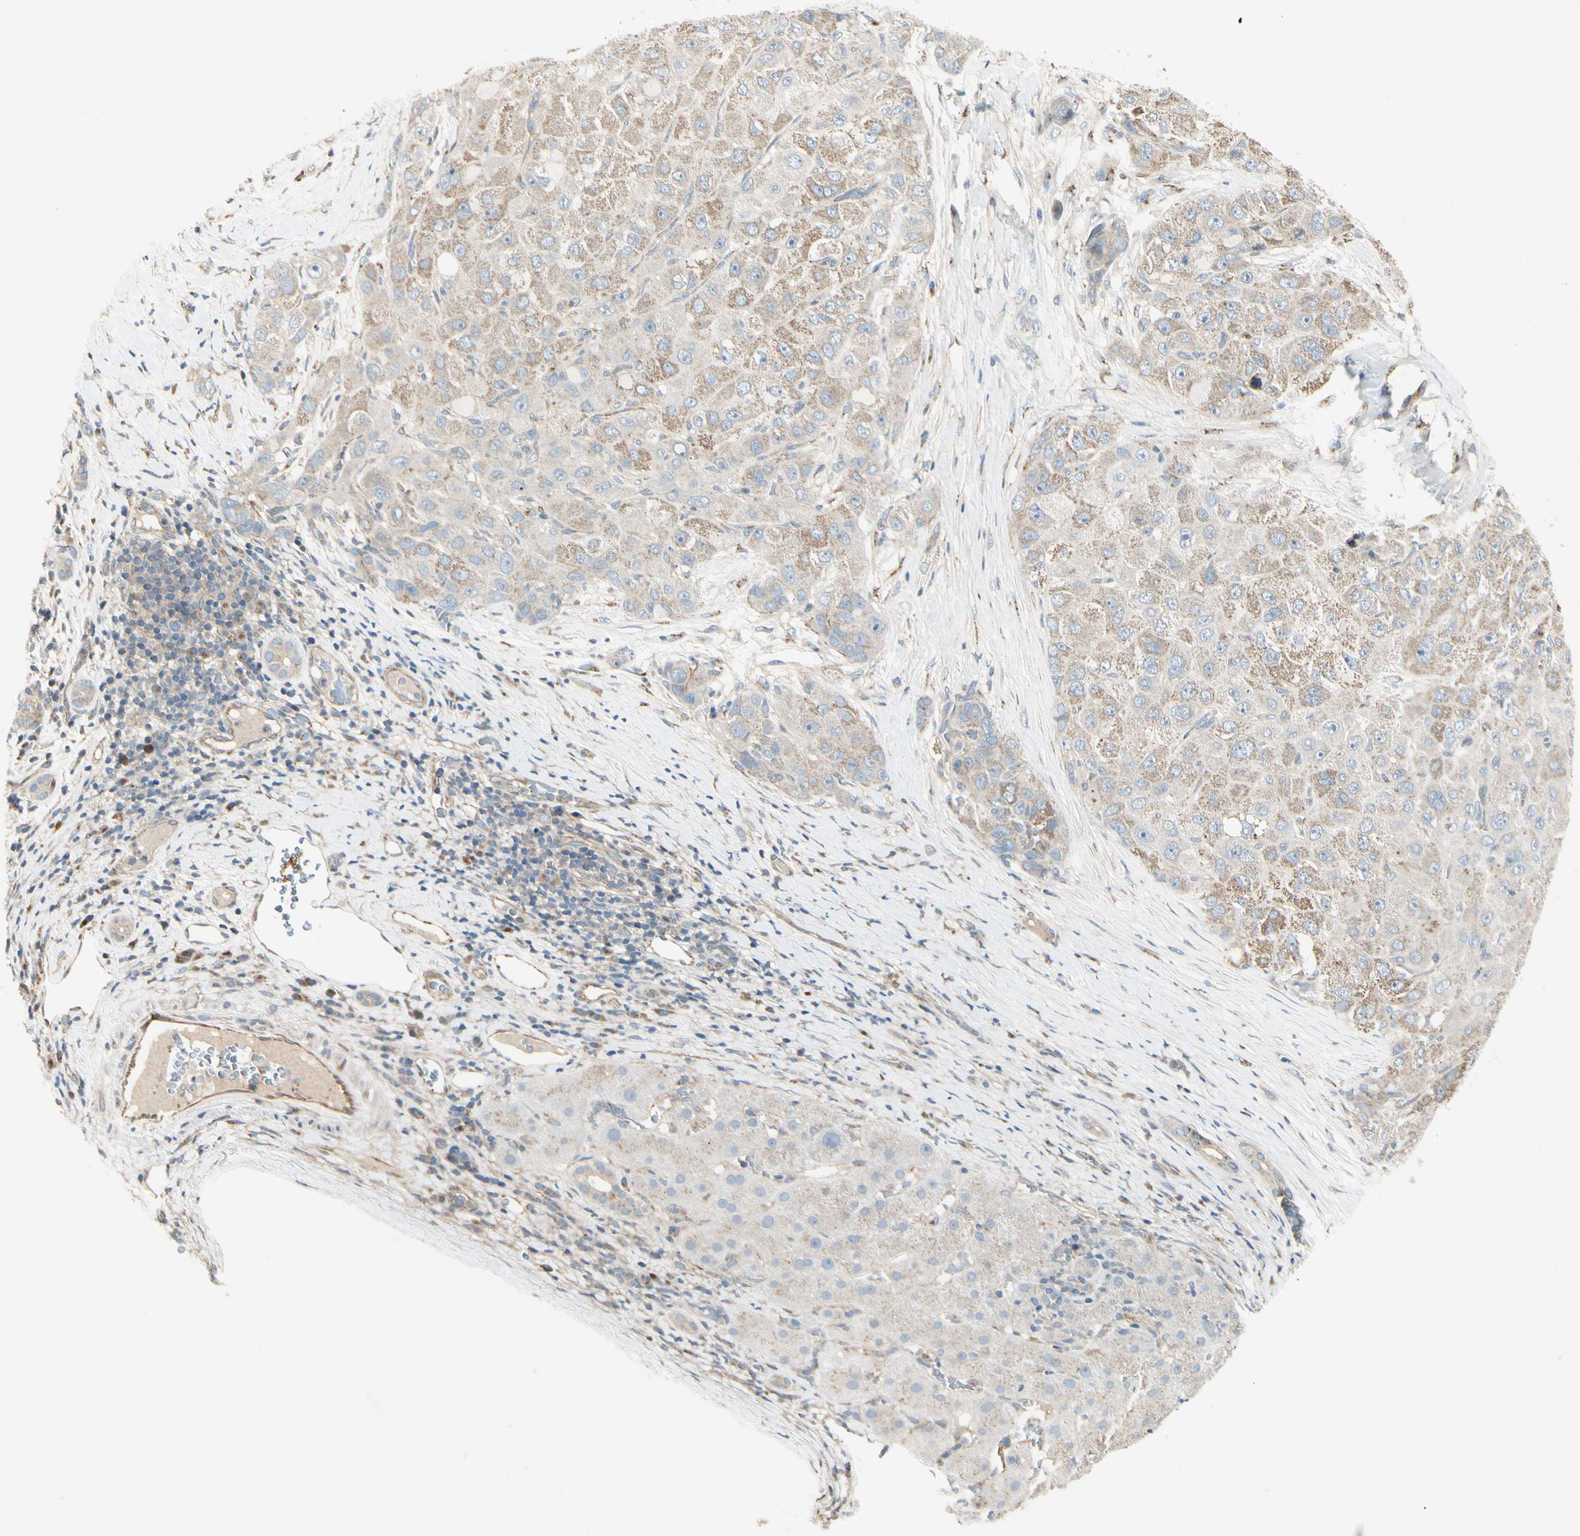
{"staining": {"intensity": "moderate", "quantity": "25%-75%", "location": "cytoplasmic/membranous"}, "tissue": "liver cancer", "cell_type": "Tumor cells", "image_type": "cancer", "snomed": [{"axis": "morphology", "description": "Carcinoma, Hepatocellular, NOS"}, {"axis": "topography", "description": "Liver"}], "caption": "Approximately 25%-75% of tumor cells in human hepatocellular carcinoma (liver) display moderate cytoplasmic/membranous protein positivity as visualized by brown immunohistochemical staining.", "gene": "ABCA3", "patient": {"sex": "male", "age": 80}}